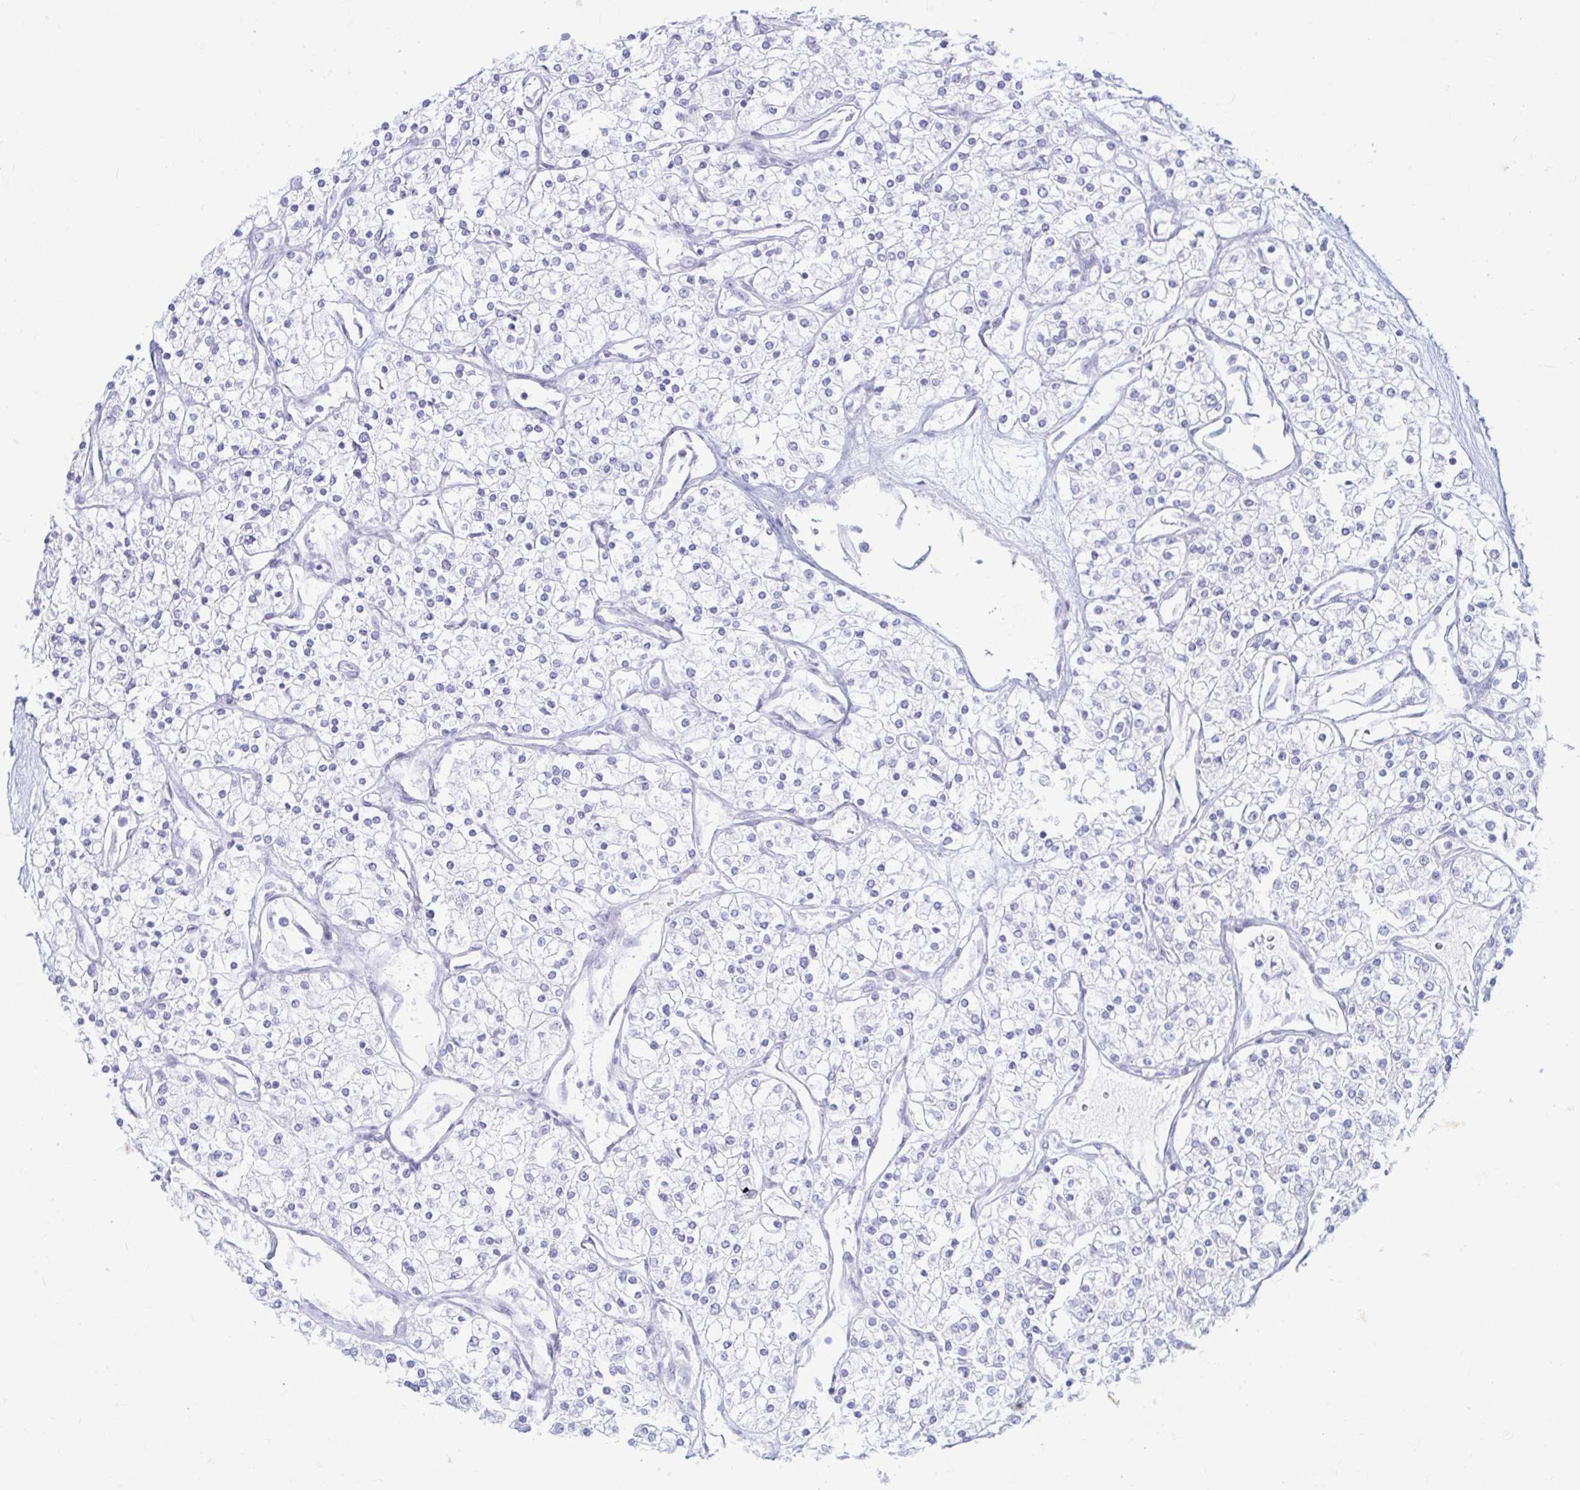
{"staining": {"intensity": "negative", "quantity": "none", "location": "none"}, "tissue": "renal cancer", "cell_type": "Tumor cells", "image_type": "cancer", "snomed": [{"axis": "morphology", "description": "Adenocarcinoma, NOS"}, {"axis": "topography", "description": "Kidney"}], "caption": "Immunohistochemistry of renal adenocarcinoma reveals no expression in tumor cells. (Stains: DAB (3,3'-diaminobenzidine) immunohistochemistry with hematoxylin counter stain, Microscopy: brightfield microscopy at high magnification).", "gene": "ERICH6", "patient": {"sex": "male", "age": 80}}